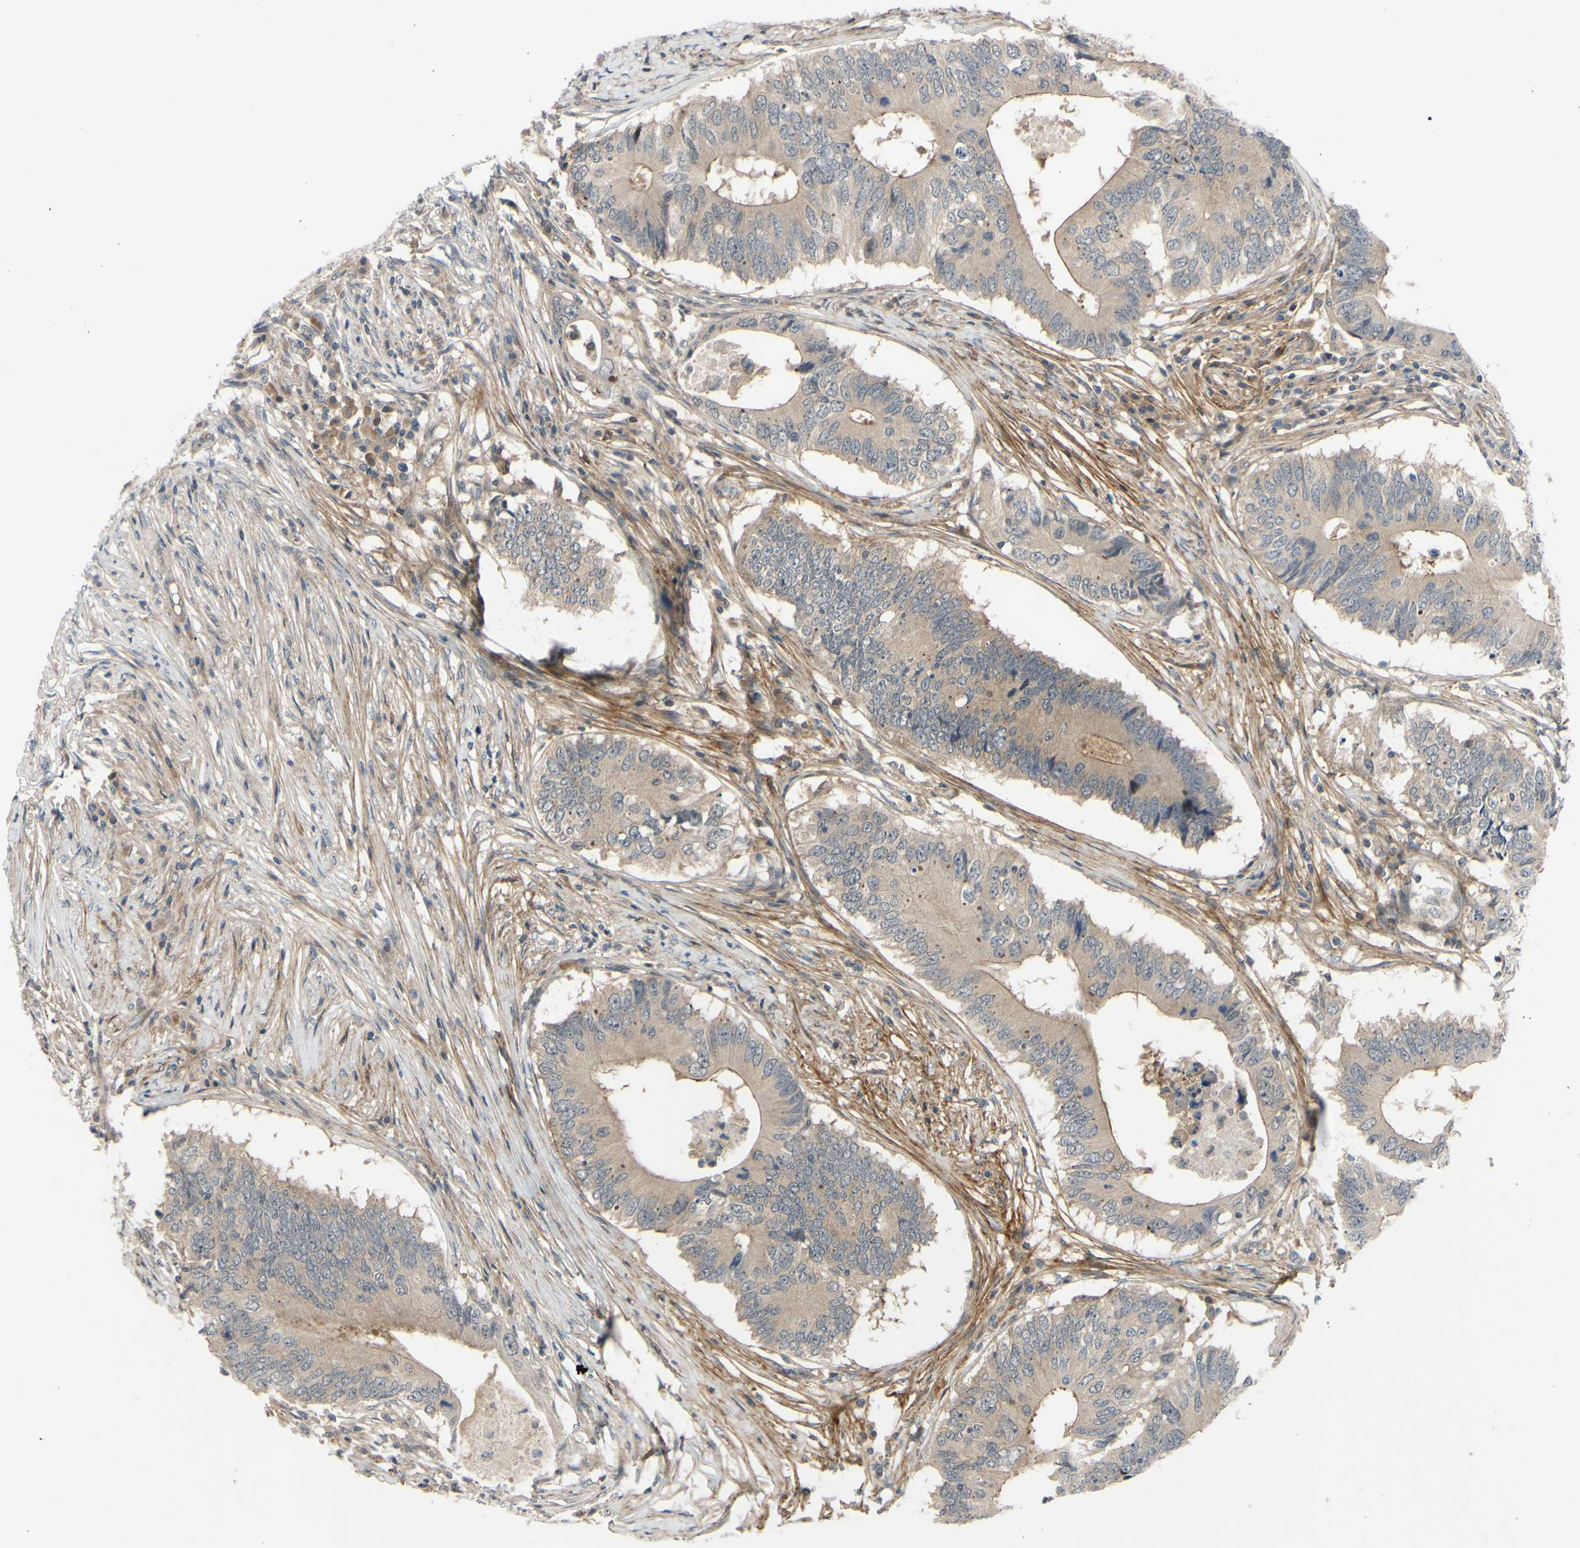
{"staining": {"intensity": "weak", "quantity": ">75%", "location": "cytoplasmic/membranous"}, "tissue": "colorectal cancer", "cell_type": "Tumor cells", "image_type": "cancer", "snomed": [{"axis": "morphology", "description": "Adenocarcinoma, NOS"}, {"axis": "topography", "description": "Colon"}], "caption": "Tumor cells show low levels of weak cytoplasmic/membranous staining in about >75% of cells in human adenocarcinoma (colorectal).", "gene": "COMMD9", "patient": {"sex": "male", "age": 71}}